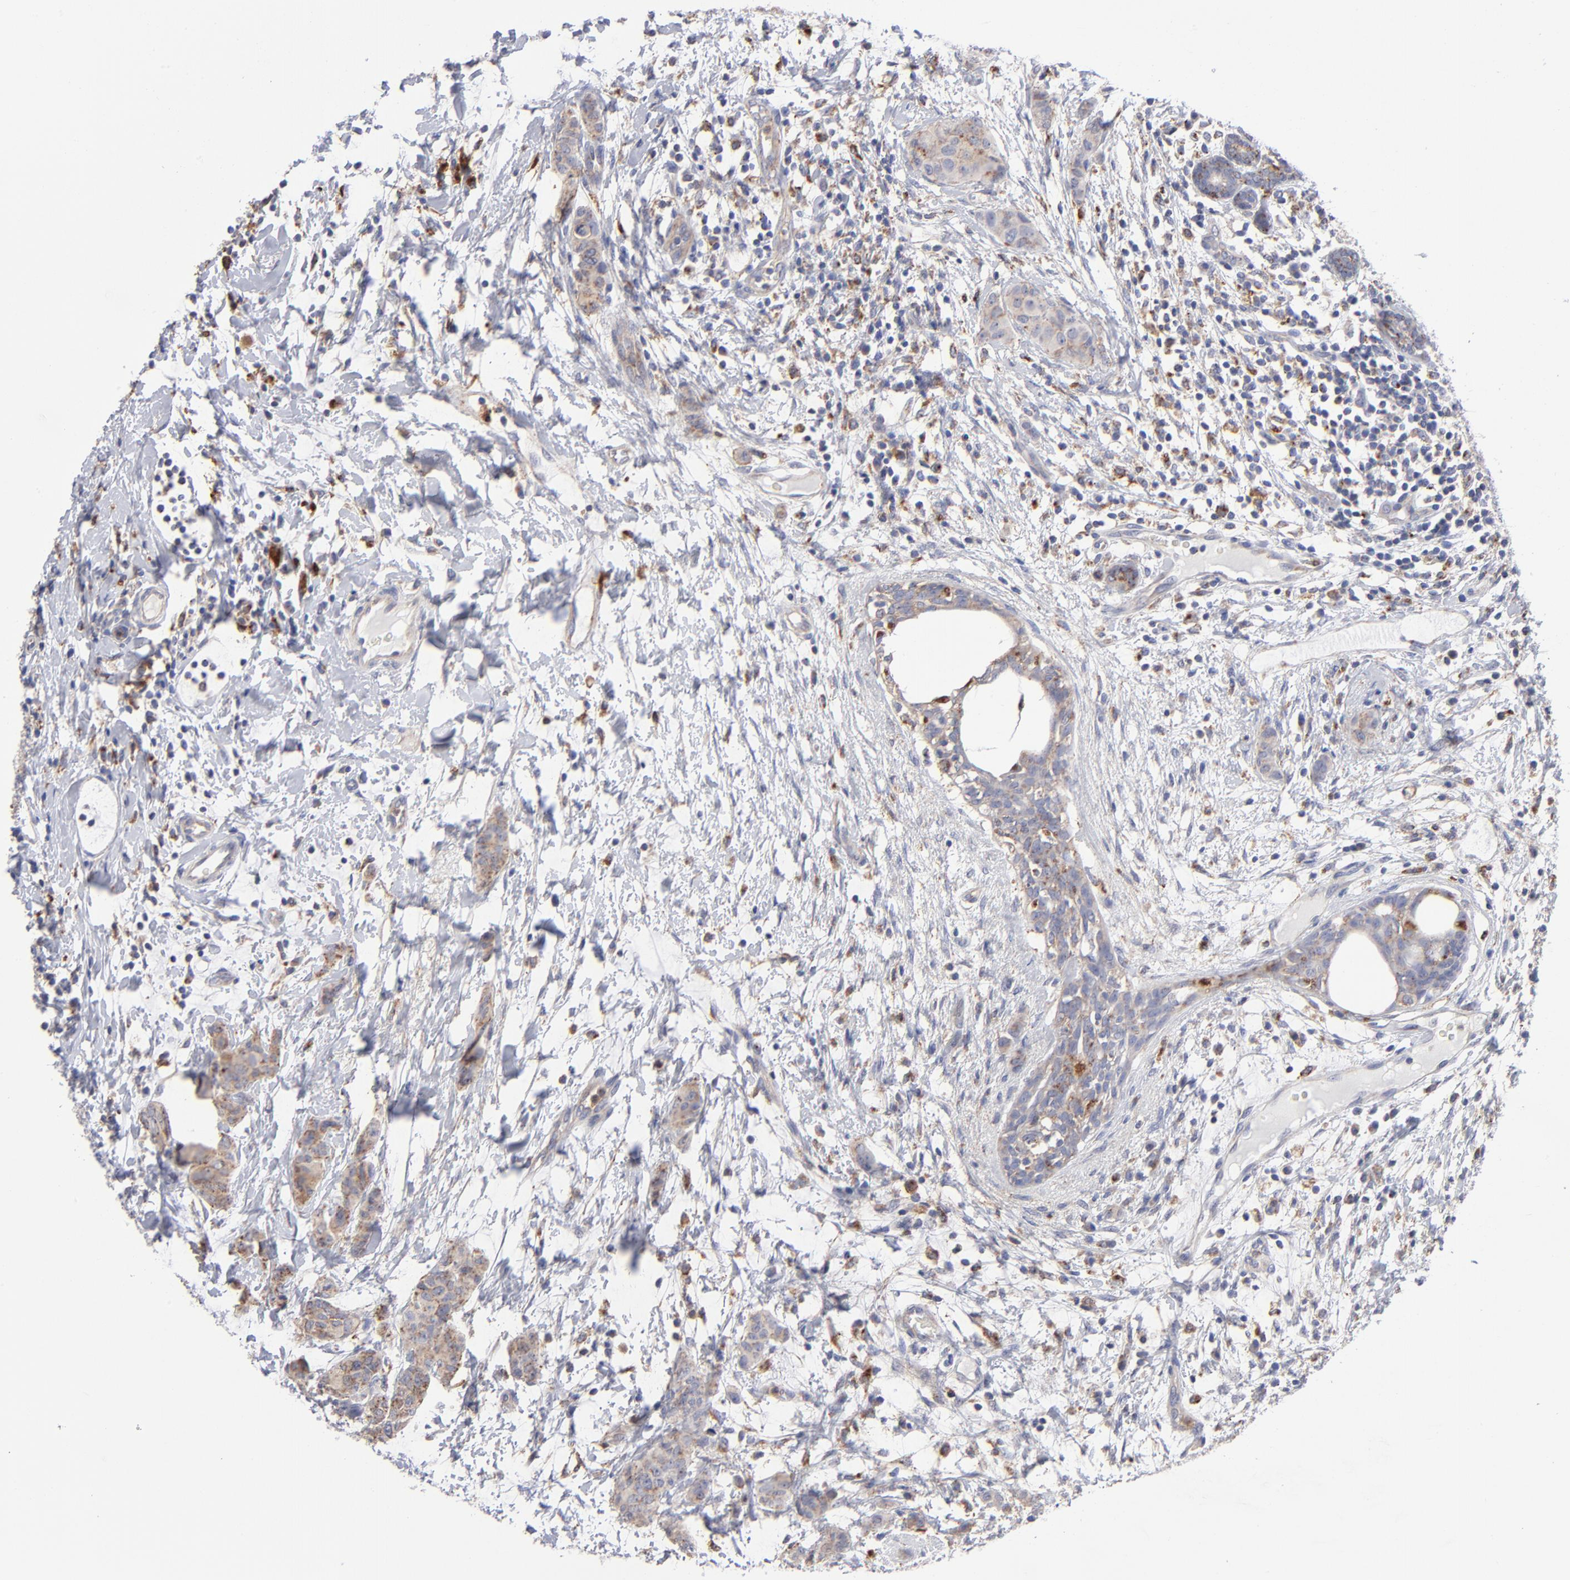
{"staining": {"intensity": "weak", "quantity": ">75%", "location": "cytoplasmic/membranous"}, "tissue": "breast cancer", "cell_type": "Tumor cells", "image_type": "cancer", "snomed": [{"axis": "morphology", "description": "Duct carcinoma"}, {"axis": "topography", "description": "Breast"}], "caption": "Human intraductal carcinoma (breast) stained with a brown dye reveals weak cytoplasmic/membranous positive expression in approximately >75% of tumor cells.", "gene": "RRAGB", "patient": {"sex": "female", "age": 40}}